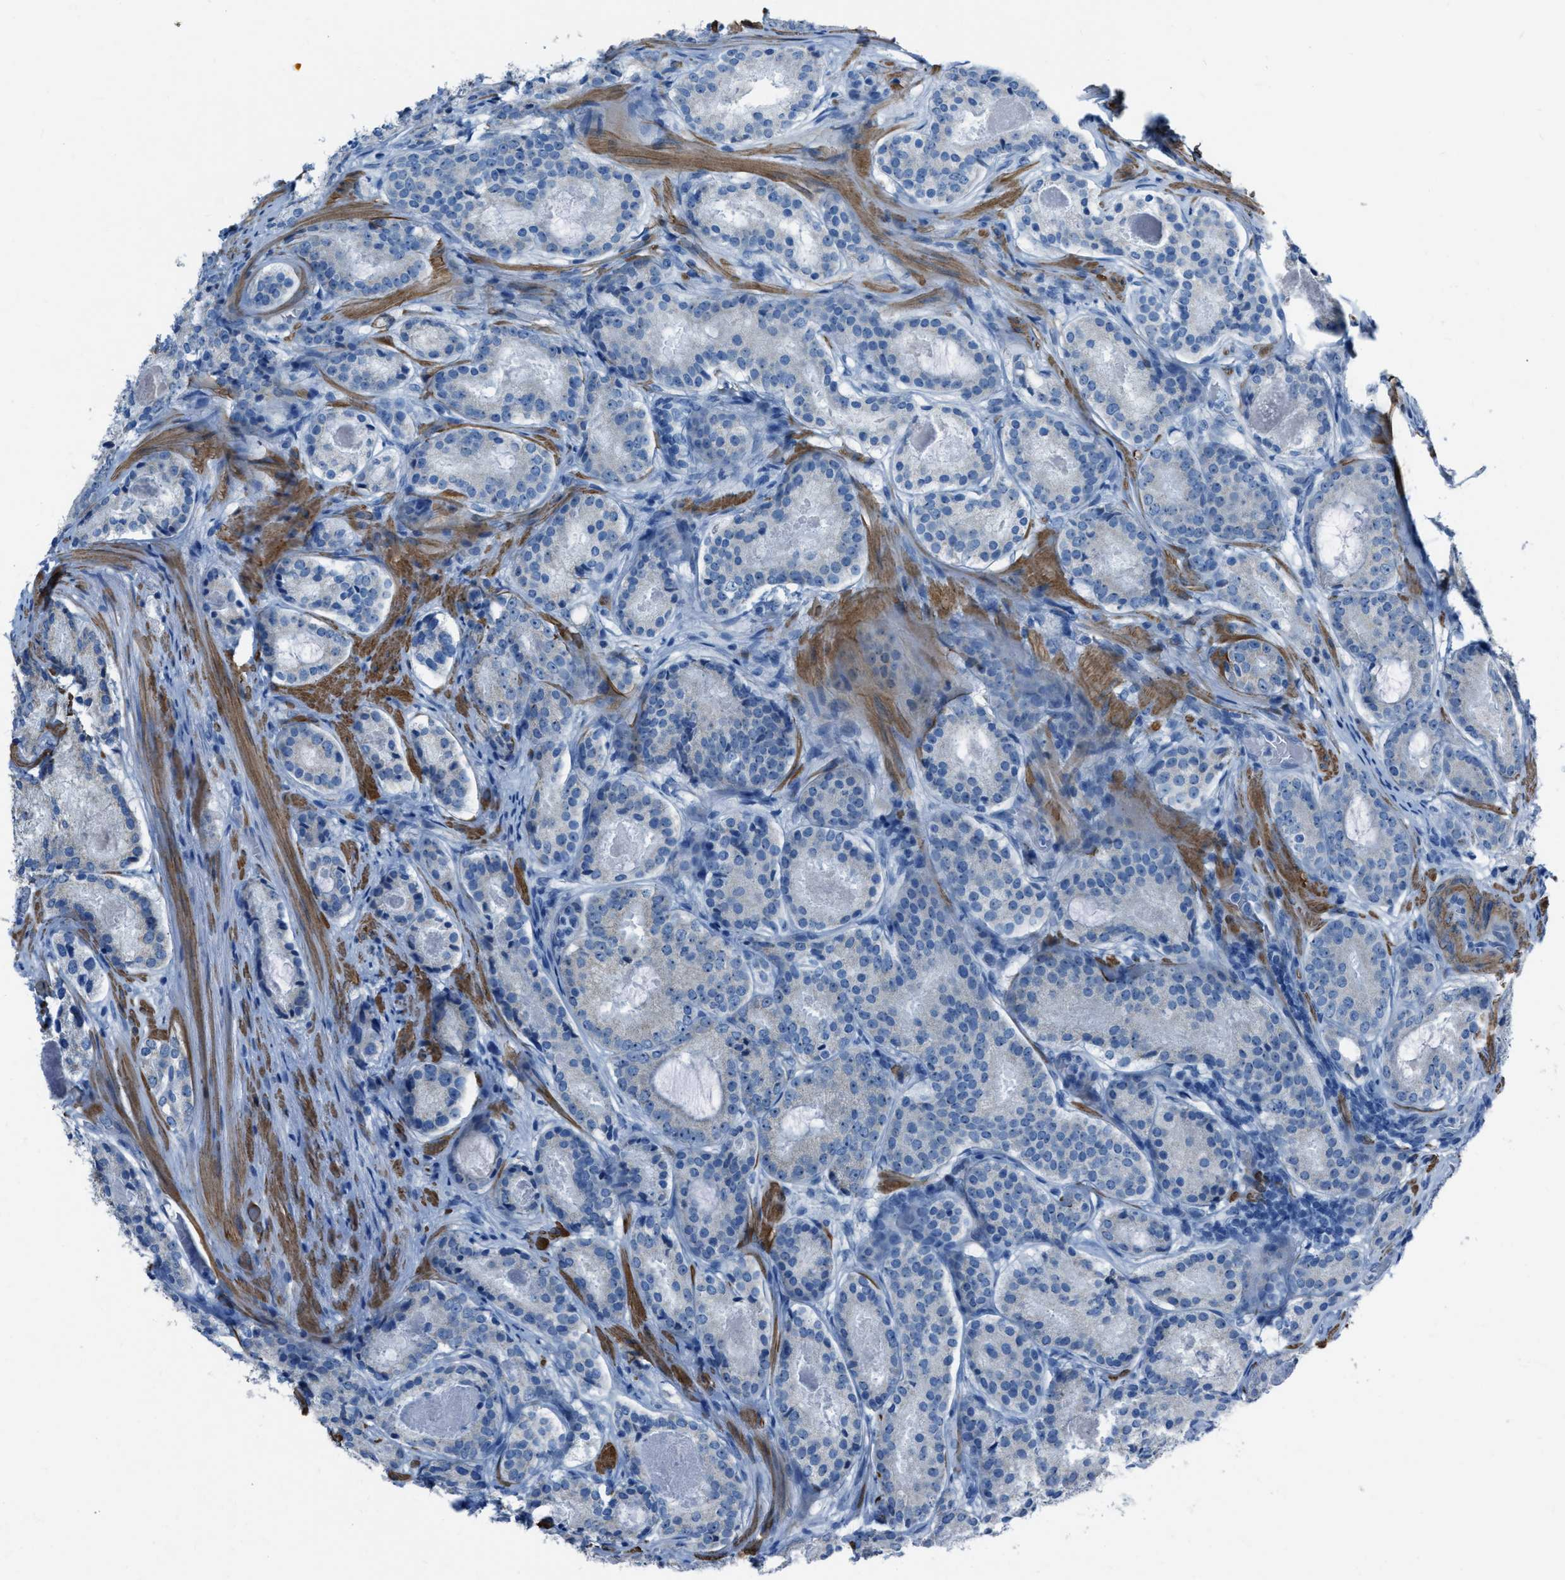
{"staining": {"intensity": "negative", "quantity": "none", "location": "none"}, "tissue": "prostate cancer", "cell_type": "Tumor cells", "image_type": "cancer", "snomed": [{"axis": "morphology", "description": "Adenocarcinoma, Low grade"}, {"axis": "topography", "description": "Prostate"}], "caption": "A micrograph of human prostate cancer is negative for staining in tumor cells.", "gene": "SPATC1L", "patient": {"sex": "male", "age": 69}}